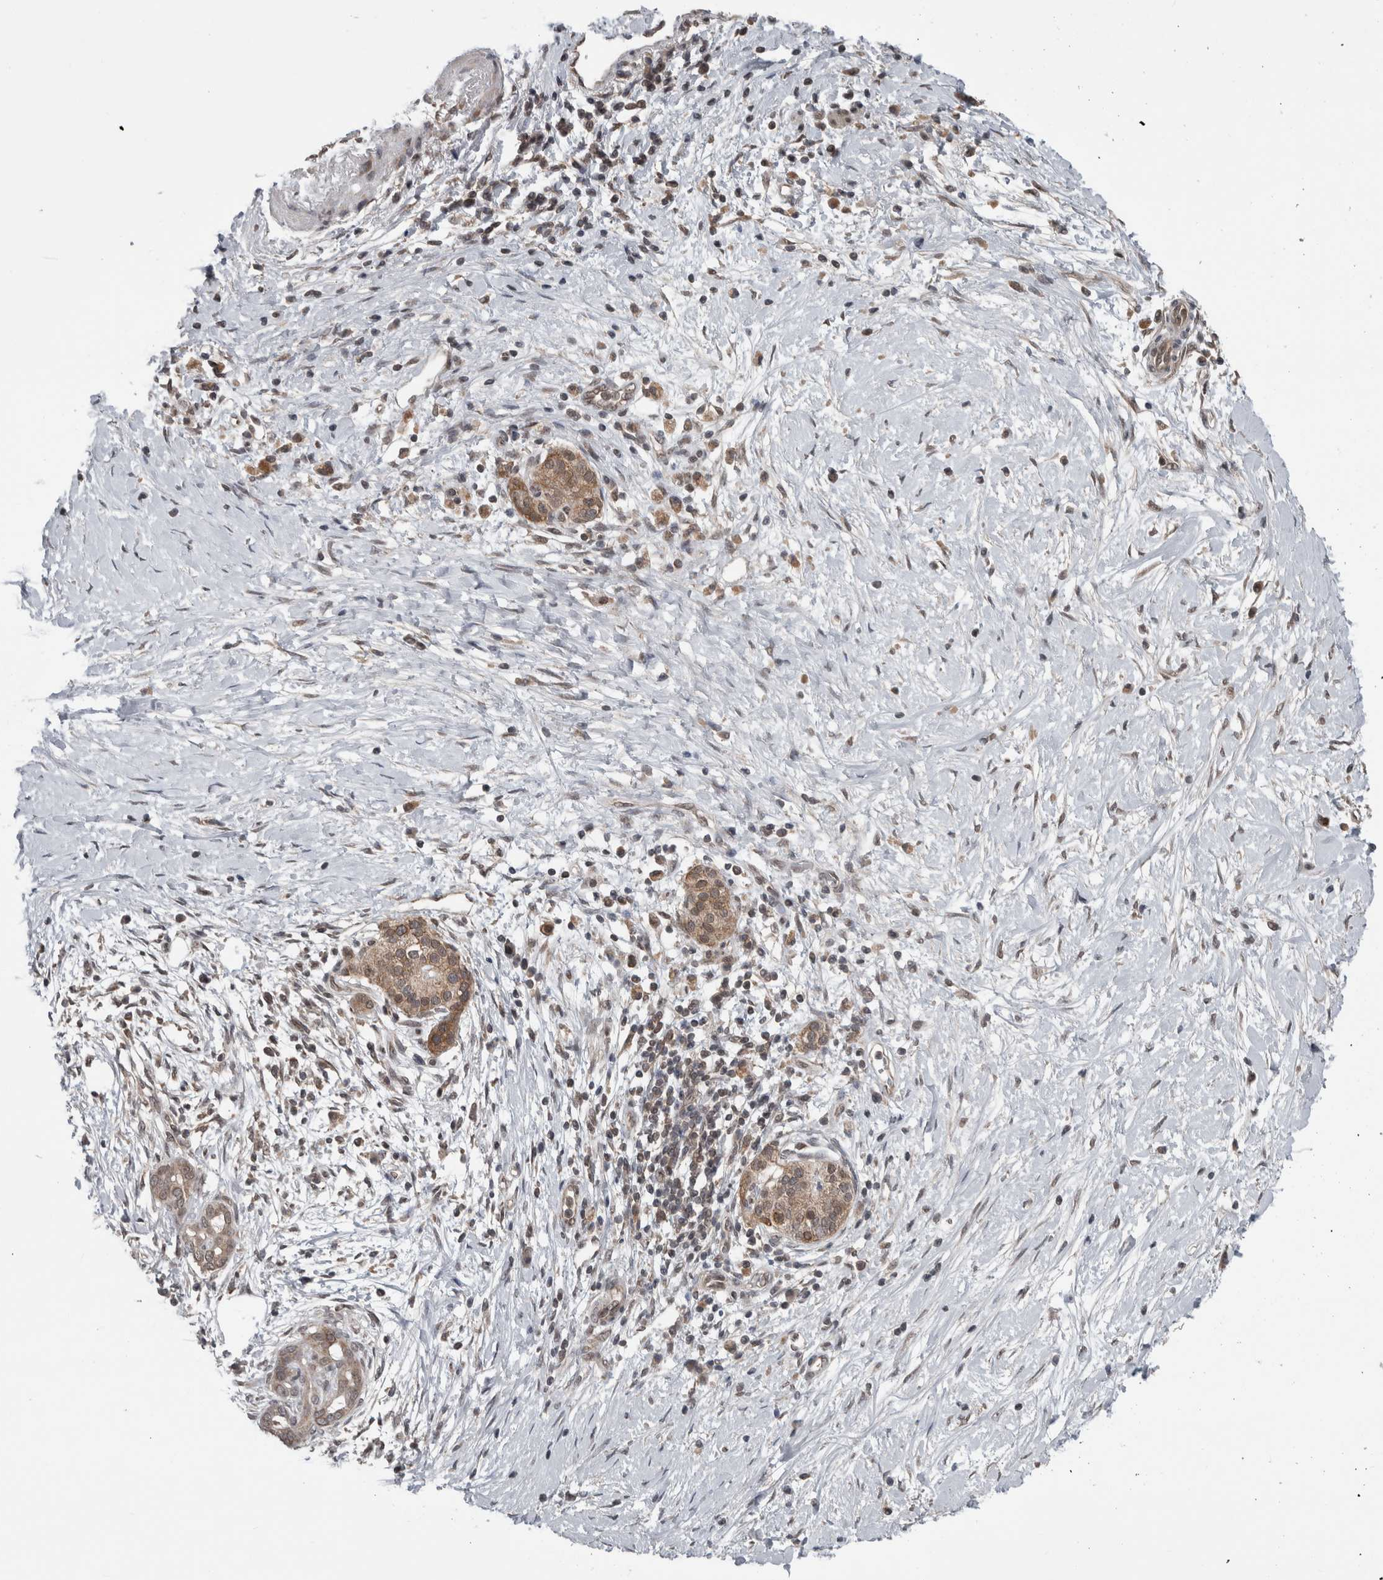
{"staining": {"intensity": "weak", "quantity": ">75%", "location": "cytoplasmic/membranous"}, "tissue": "pancreatic cancer", "cell_type": "Tumor cells", "image_type": "cancer", "snomed": [{"axis": "morphology", "description": "Adenocarcinoma, NOS"}, {"axis": "topography", "description": "Pancreas"}], "caption": "Immunohistochemistry image of neoplastic tissue: human pancreatic cancer stained using IHC exhibits low levels of weak protein expression localized specifically in the cytoplasmic/membranous of tumor cells, appearing as a cytoplasmic/membranous brown color.", "gene": "ENY2", "patient": {"sex": "male", "age": 58}}